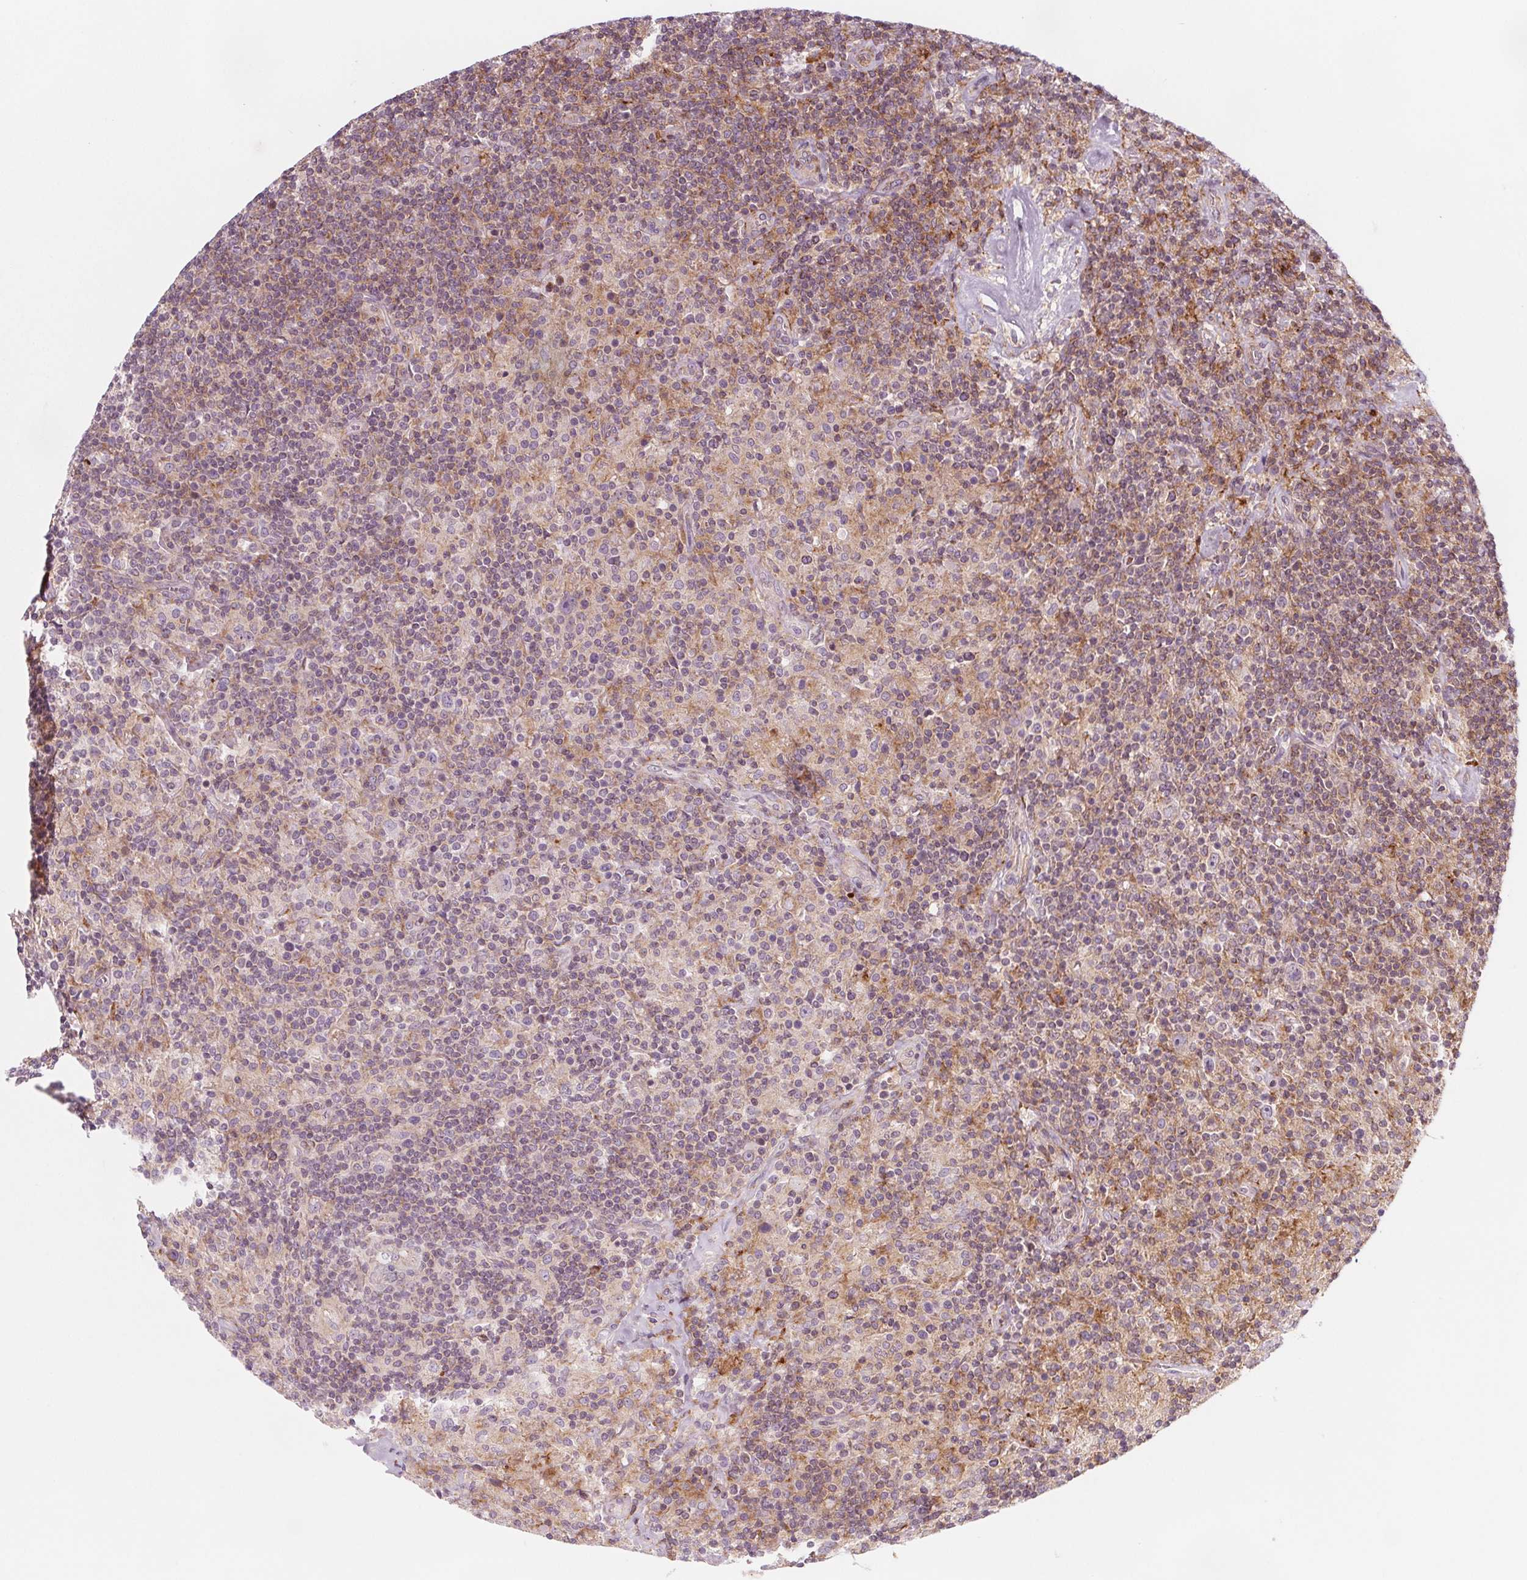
{"staining": {"intensity": "negative", "quantity": "none", "location": "none"}, "tissue": "lymphoma", "cell_type": "Tumor cells", "image_type": "cancer", "snomed": [{"axis": "morphology", "description": "Hodgkin's disease, NOS"}, {"axis": "topography", "description": "Lymph node"}], "caption": "A micrograph of Hodgkin's disease stained for a protein displays no brown staining in tumor cells.", "gene": "ADAM33", "patient": {"sex": "male", "age": 70}}